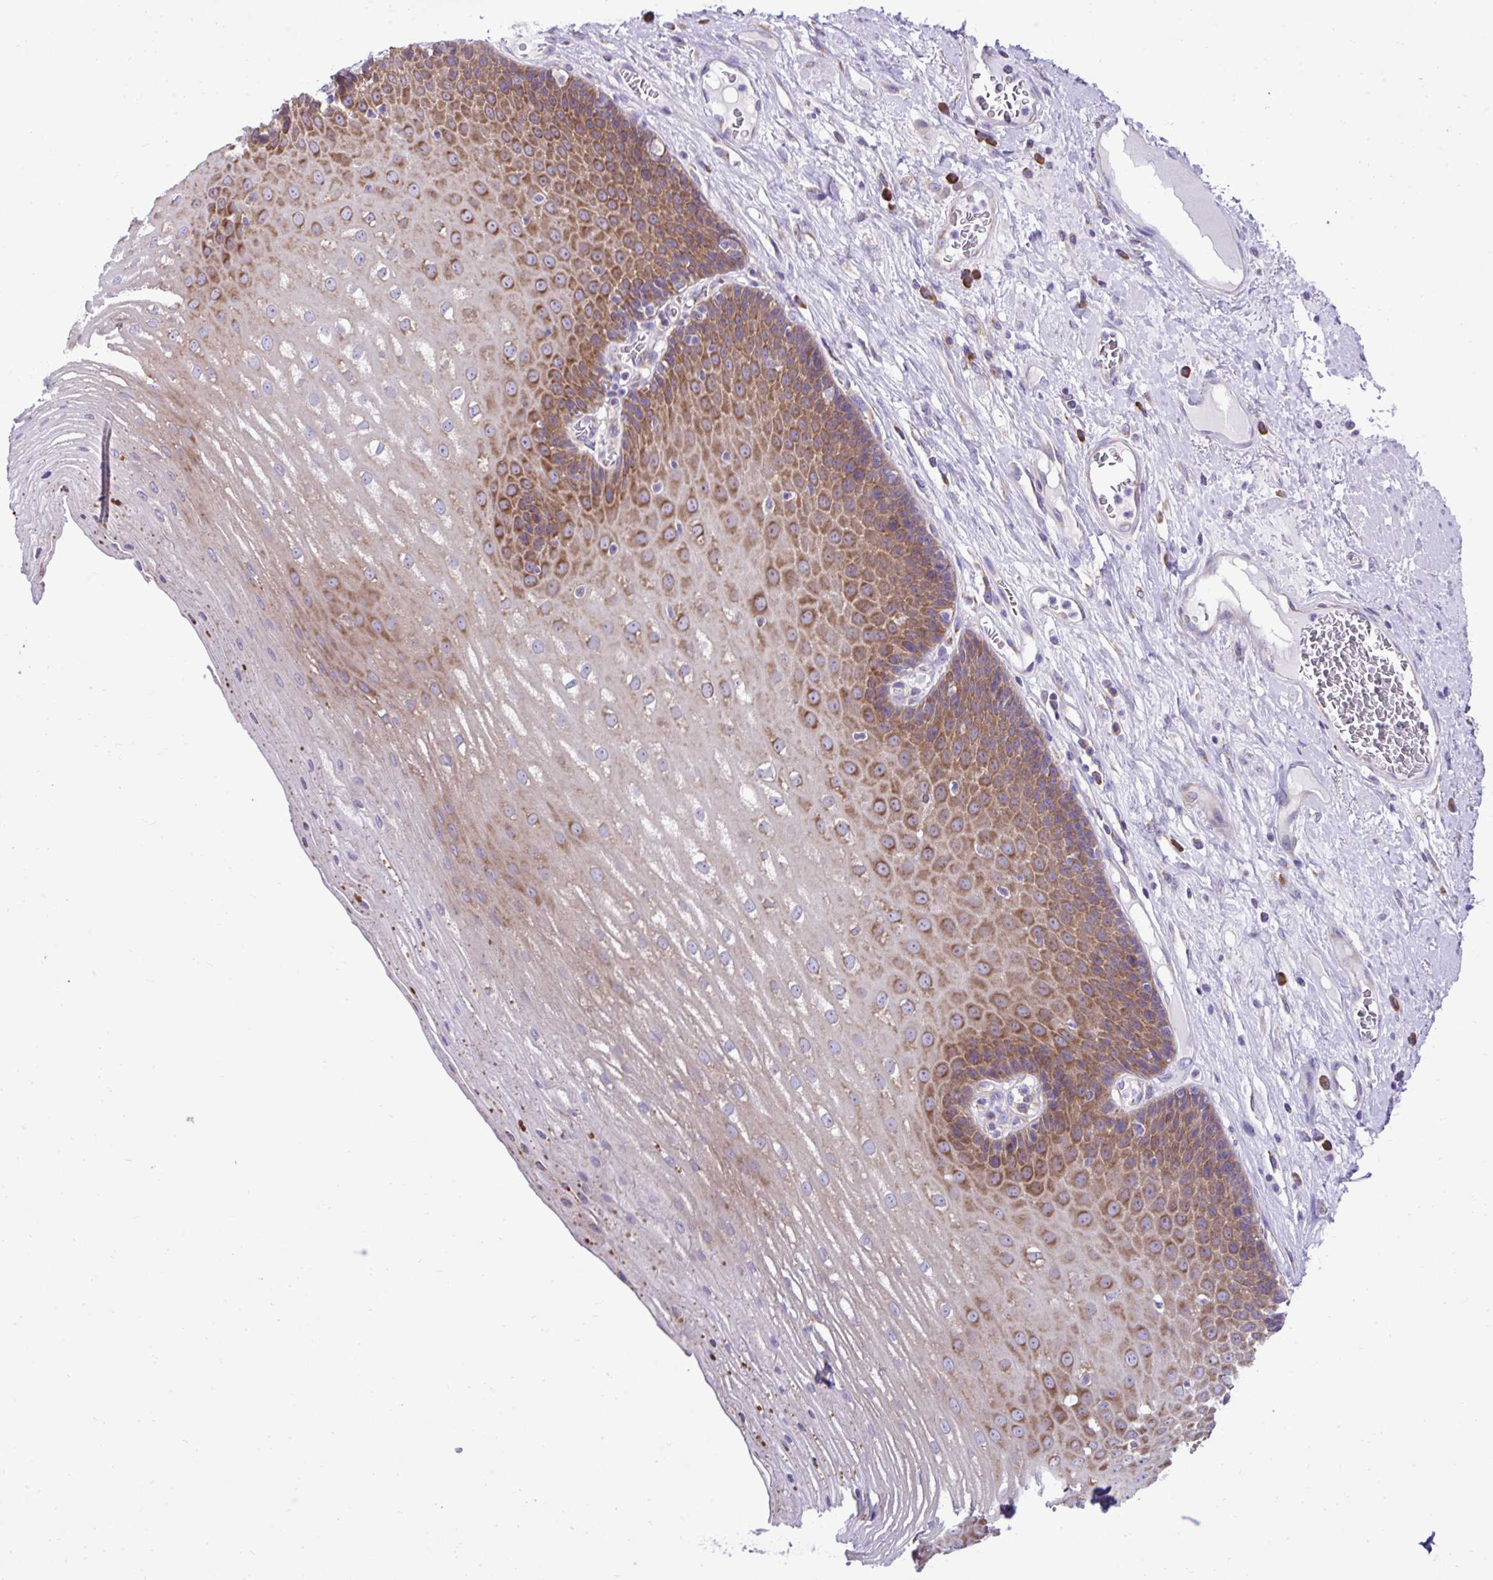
{"staining": {"intensity": "strong", "quantity": "25%-75%", "location": "cytoplasmic/membranous"}, "tissue": "esophagus", "cell_type": "Squamous epithelial cells", "image_type": "normal", "snomed": [{"axis": "morphology", "description": "Normal tissue, NOS"}, {"axis": "topography", "description": "Esophagus"}], "caption": "A photomicrograph of human esophagus stained for a protein displays strong cytoplasmic/membranous brown staining in squamous epithelial cells. The staining was performed using DAB (3,3'-diaminobenzidine) to visualize the protein expression in brown, while the nuclei were stained in blue with hematoxylin (Magnification: 20x).", "gene": "RPL7", "patient": {"sex": "male", "age": 62}}